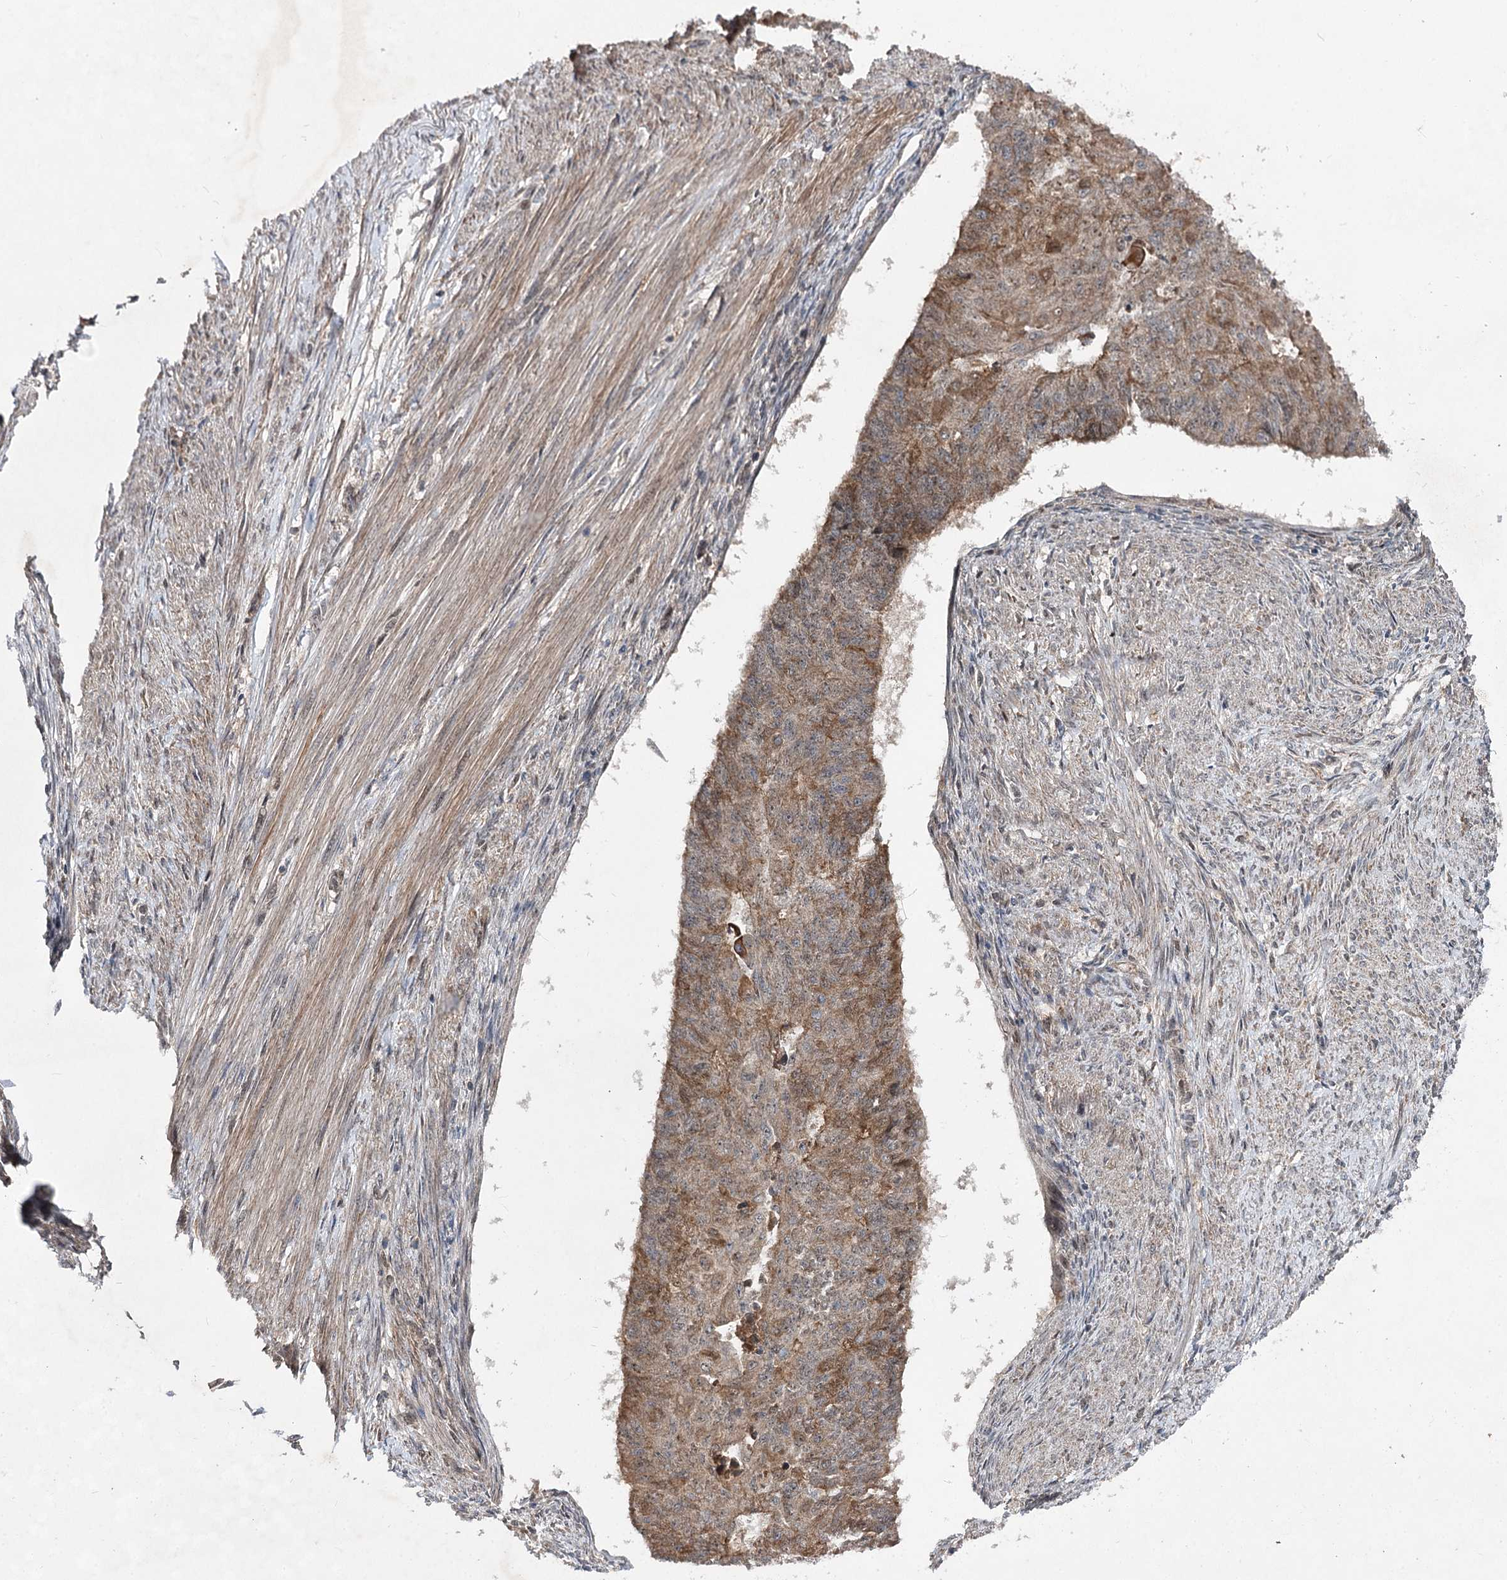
{"staining": {"intensity": "moderate", "quantity": "25%-75%", "location": "cytoplasmic/membranous"}, "tissue": "endometrial cancer", "cell_type": "Tumor cells", "image_type": "cancer", "snomed": [{"axis": "morphology", "description": "Adenocarcinoma, NOS"}, {"axis": "topography", "description": "Endometrium"}], "caption": "Protein expression analysis of endometrial adenocarcinoma reveals moderate cytoplasmic/membranous staining in approximately 25%-75% of tumor cells.", "gene": "MSANTD2", "patient": {"sex": "female", "age": 32}}